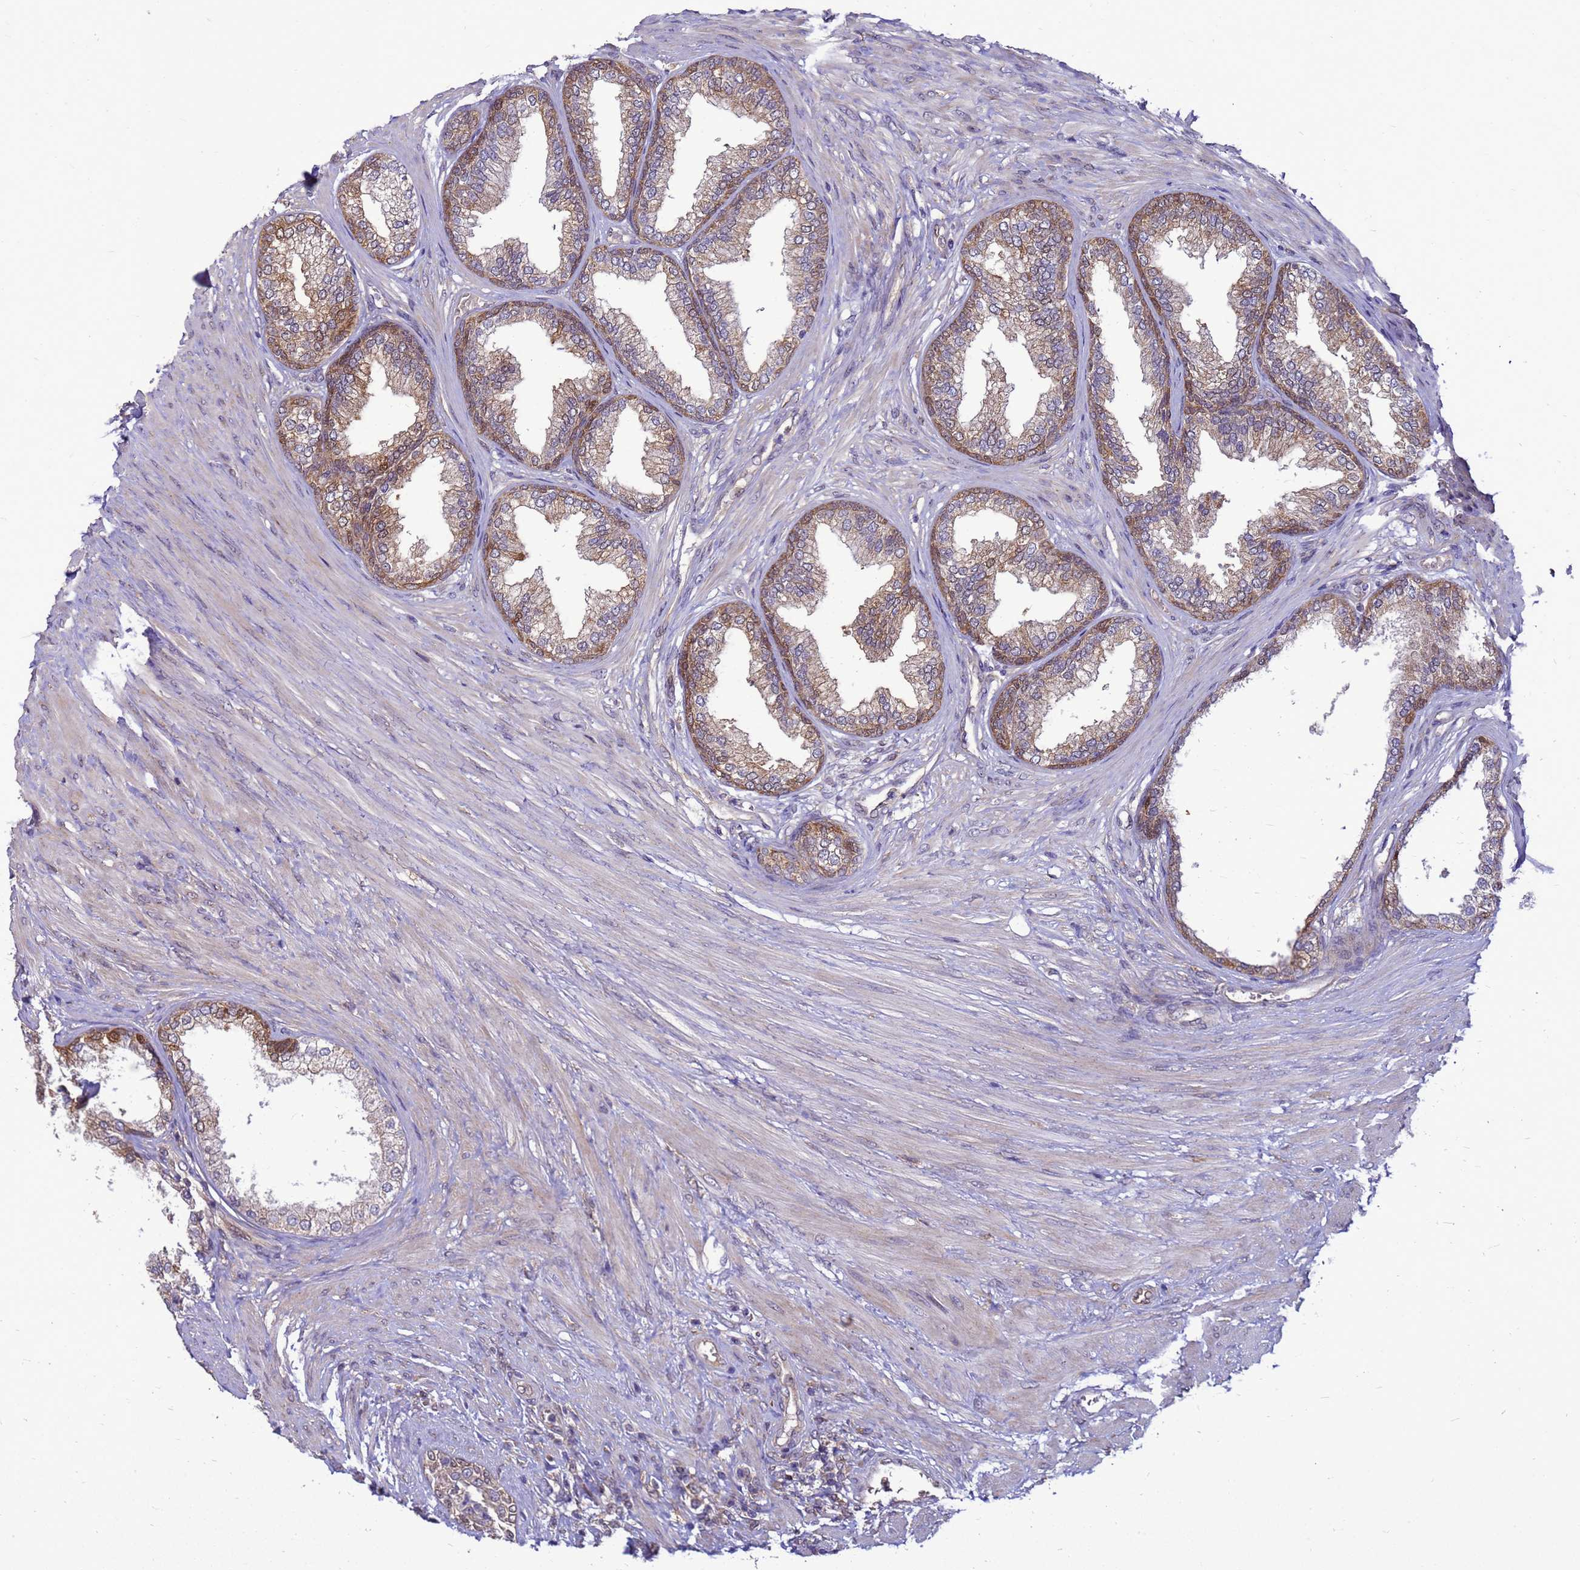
{"staining": {"intensity": "moderate", "quantity": "25%-75%", "location": "cytoplasmic/membranous"}, "tissue": "prostate", "cell_type": "Glandular cells", "image_type": "normal", "snomed": [{"axis": "morphology", "description": "Normal tissue, NOS"}, {"axis": "topography", "description": "Prostate"}], "caption": "High-power microscopy captured an IHC micrograph of benign prostate, revealing moderate cytoplasmic/membranous positivity in about 25%-75% of glandular cells. (Stains: DAB in brown, nuclei in blue, Microscopy: brightfield microscopy at high magnification).", "gene": "EIF4EBP3", "patient": {"sex": "male", "age": 76}}